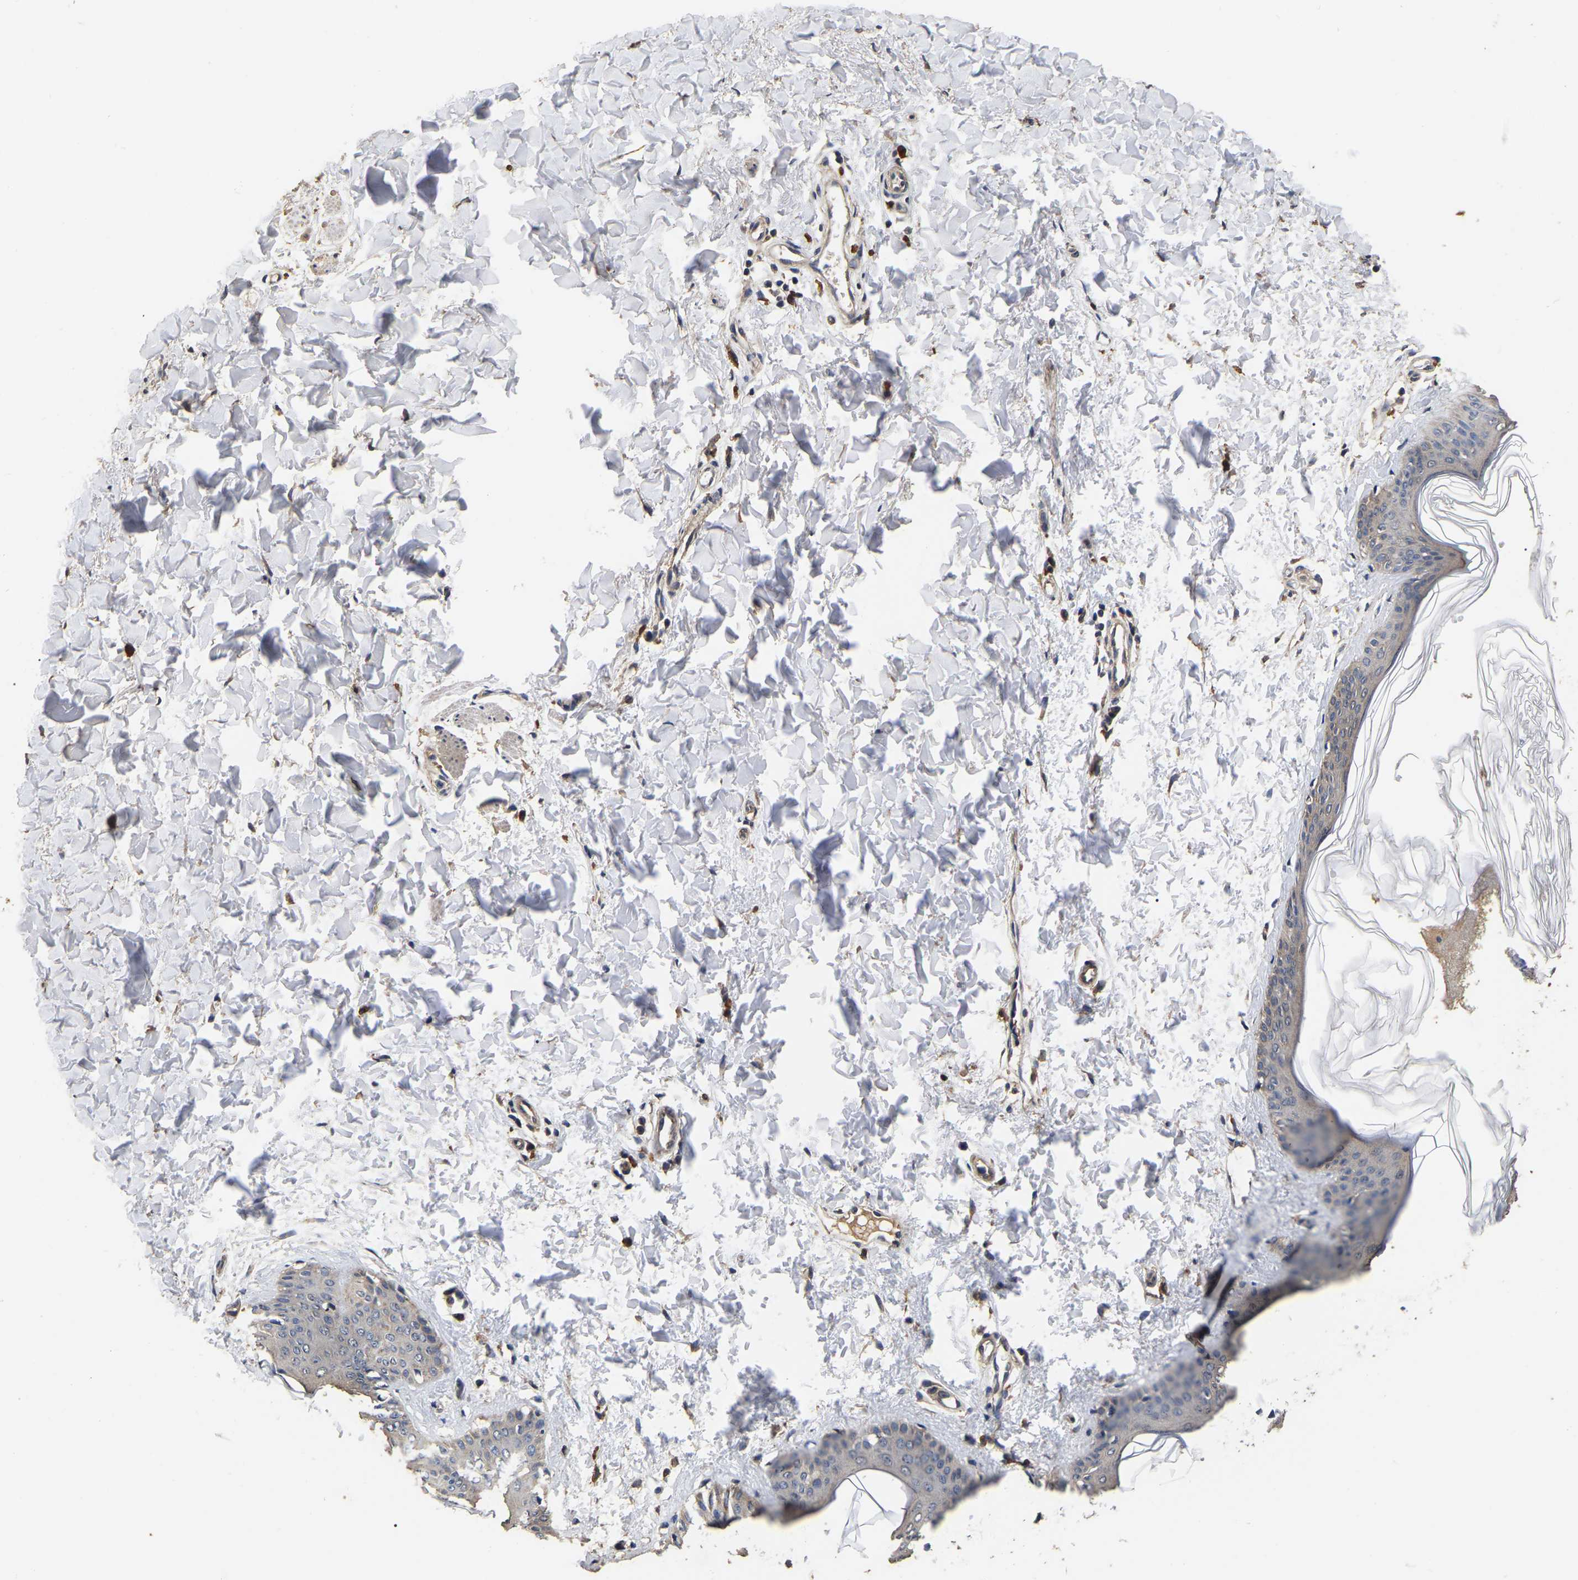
{"staining": {"intensity": "weak", "quantity": ">75%", "location": "cytoplasmic/membranous"}, "tissue": "skin", "cell_type": "Fibroblasts", "image_type": "normal", "snomed": [{"axis": "morphology", "description": "Normal tissue, NOS"}, {"axis": "topography", "description": "Skin"}], "caption": "Skin stained for a protein (brown) displays weak cytoplasmic/membranous positive positivity in approximately >75% of fibroblasts.", "gene": "STK32C", "patient": {"sex": "female", "age": 17}}